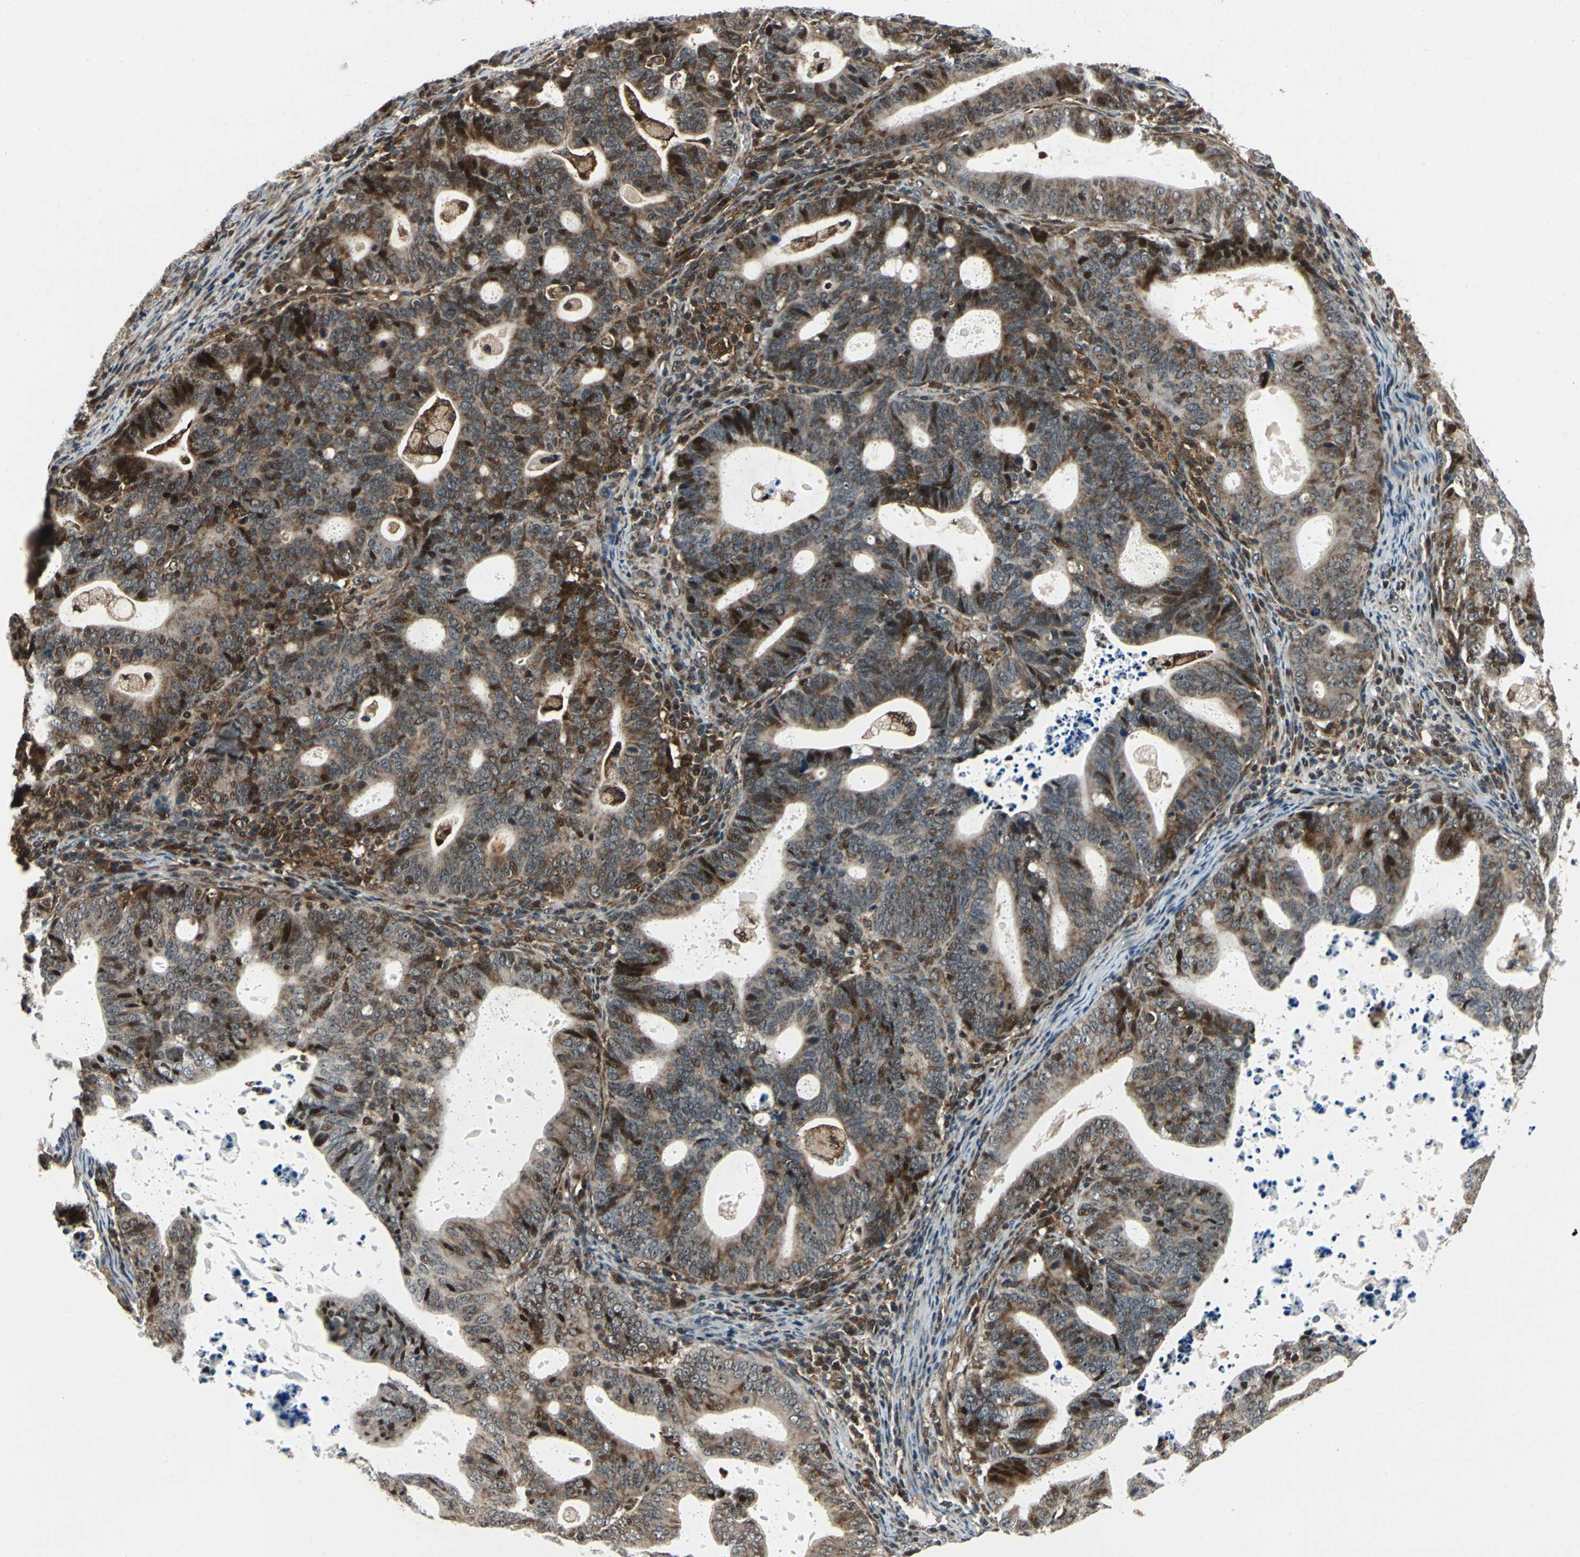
{"staining": {"intensity": "strong", "quantity": "25%-75%", "location": "cytoplasmic/membranous,nuclear"}, "tissue": "endometrial cancer", "cell_type": "Tumor cells", "image_type": "cancer", "snomed": [{"axis": "morphology", "description": "Adenocarcinoma, NOS"}, {"axis": "topography", "description": "Uterus"}], "caption": "Immunohistochemistry (IHC) histopathology image of neoplastic tissue: endometrial adenocarcinoma stained using IHC exhibits high levels of strong protein expression localized specifically in the cytoplasmic/membranous and nuclear of tumor cells, appearing as a cytoplasmic/membranous and nuclear brown color.", "gene": "AATF", "patient": {"sex": "female", "age": 83}}